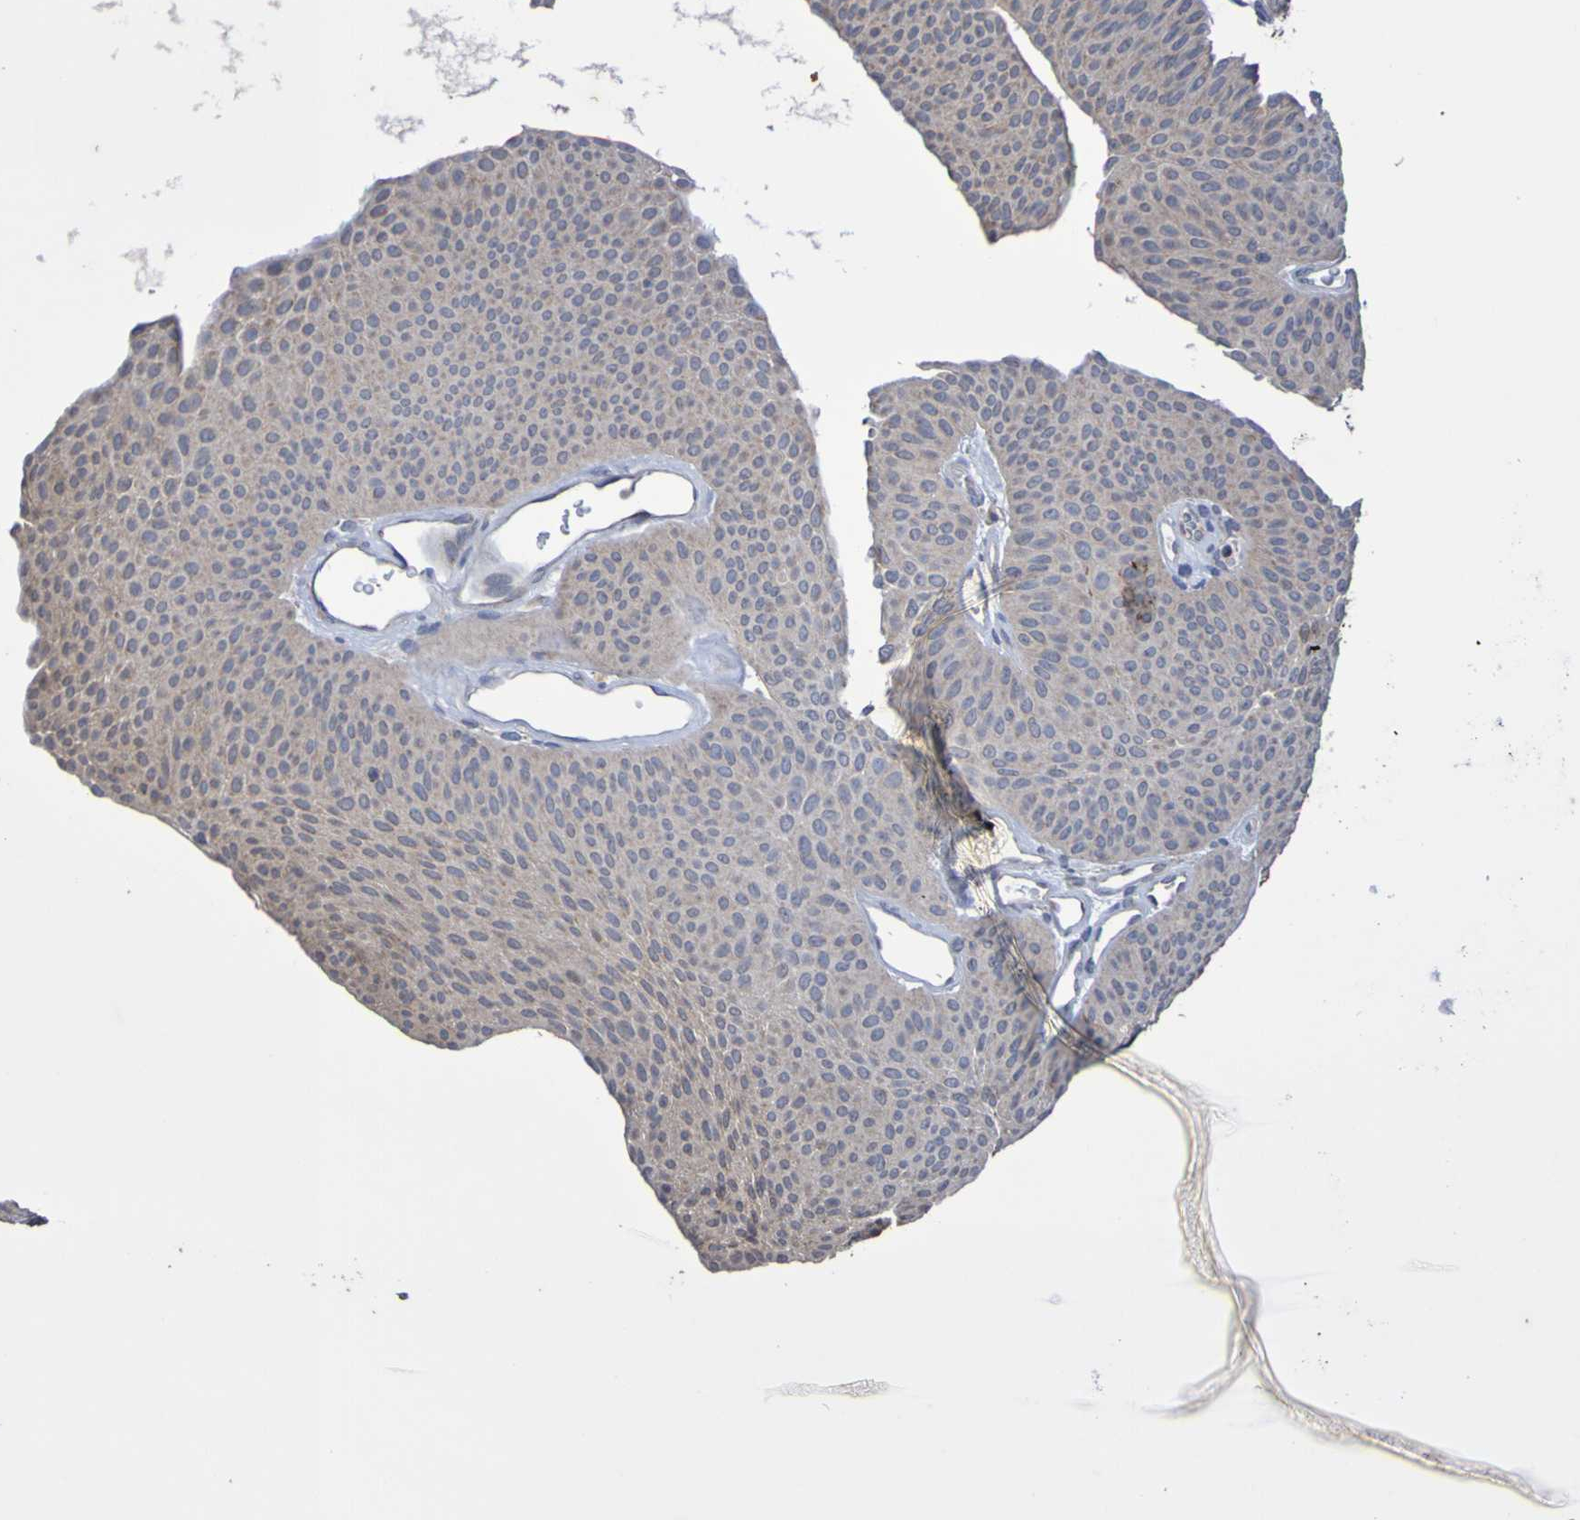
{"staining": {"intensity": "weak", "quantity": ">75%", "location": "cytoplasmic/membranous"}, "tissue": "urothelial cancer", "cell_type": "Tumor cells", "image_type": "cancer", "snomed": [{"axis": "morphology", "description": "Urothelial carcinoma, Low grade"}, {"axis": "topography", "description": "Urinary bladder"}], "caption": "Immunohistochemical staining of human low-grade urothelial carcinoma demonstrates low levels of weak cytoplasmic/membranous positivity in about >75% of tumor cells.", "gene": "C3orf18", "patient": {"sex": "female", "age": 60}}